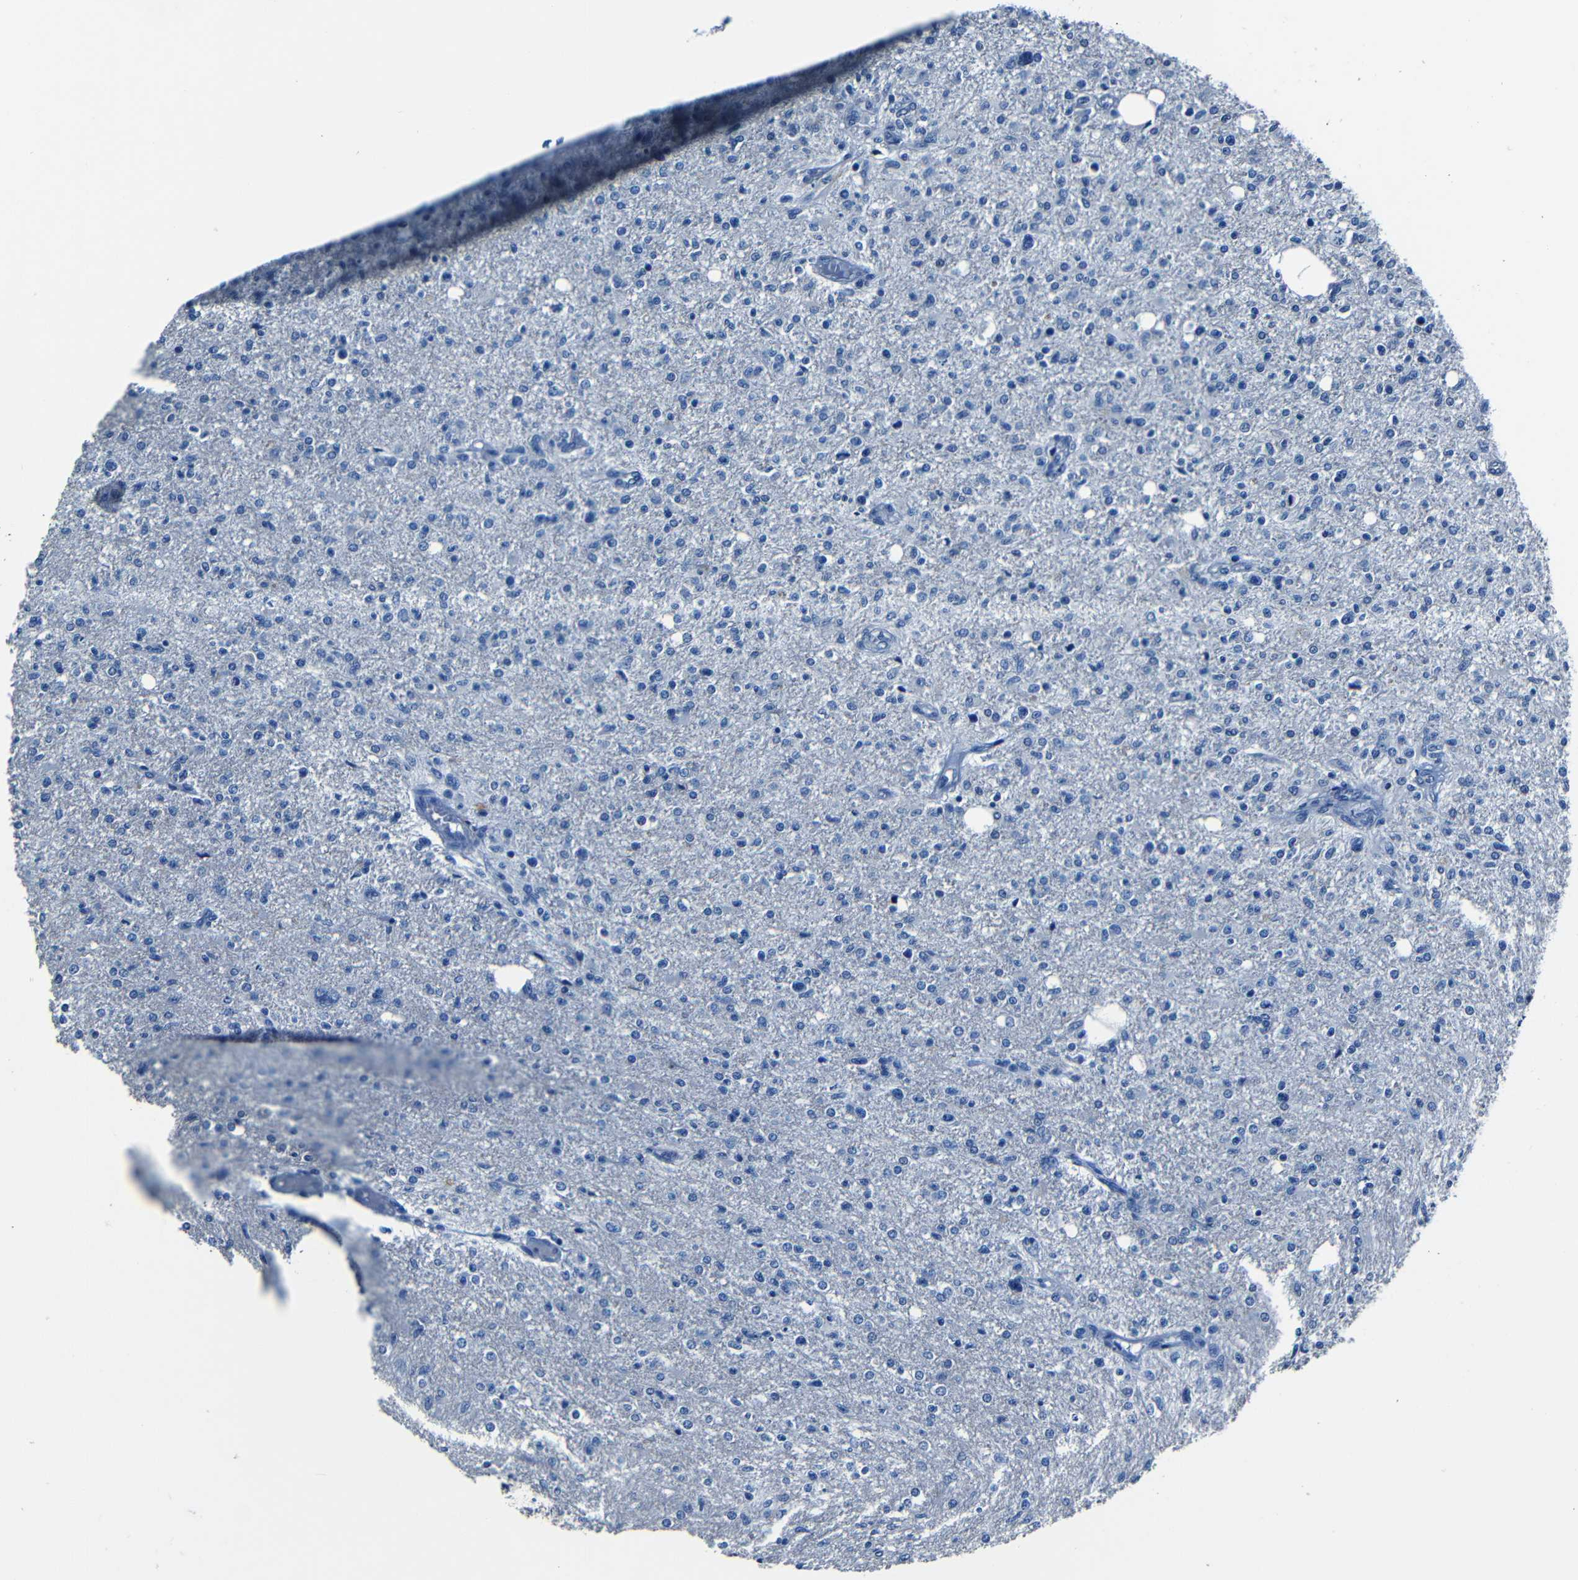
{"staining": {"intensity": "negative", "quantity": "none", "location": "none"}, "tissue": "glioma", "cell_type": "Tumor cells", "image_type": "cancer", "snomed": [{"axis": "morphology", "description": "Glioma, malignant, High grade"}, {"axis": "topography", "description": "Cerebral cortex"}], "caption": "DAB immunohistochemical staining of glioma shows no significant positivity in tumor cells.", "gene": "NCMAP", "patient": {"sex": "male", "age": 76}}